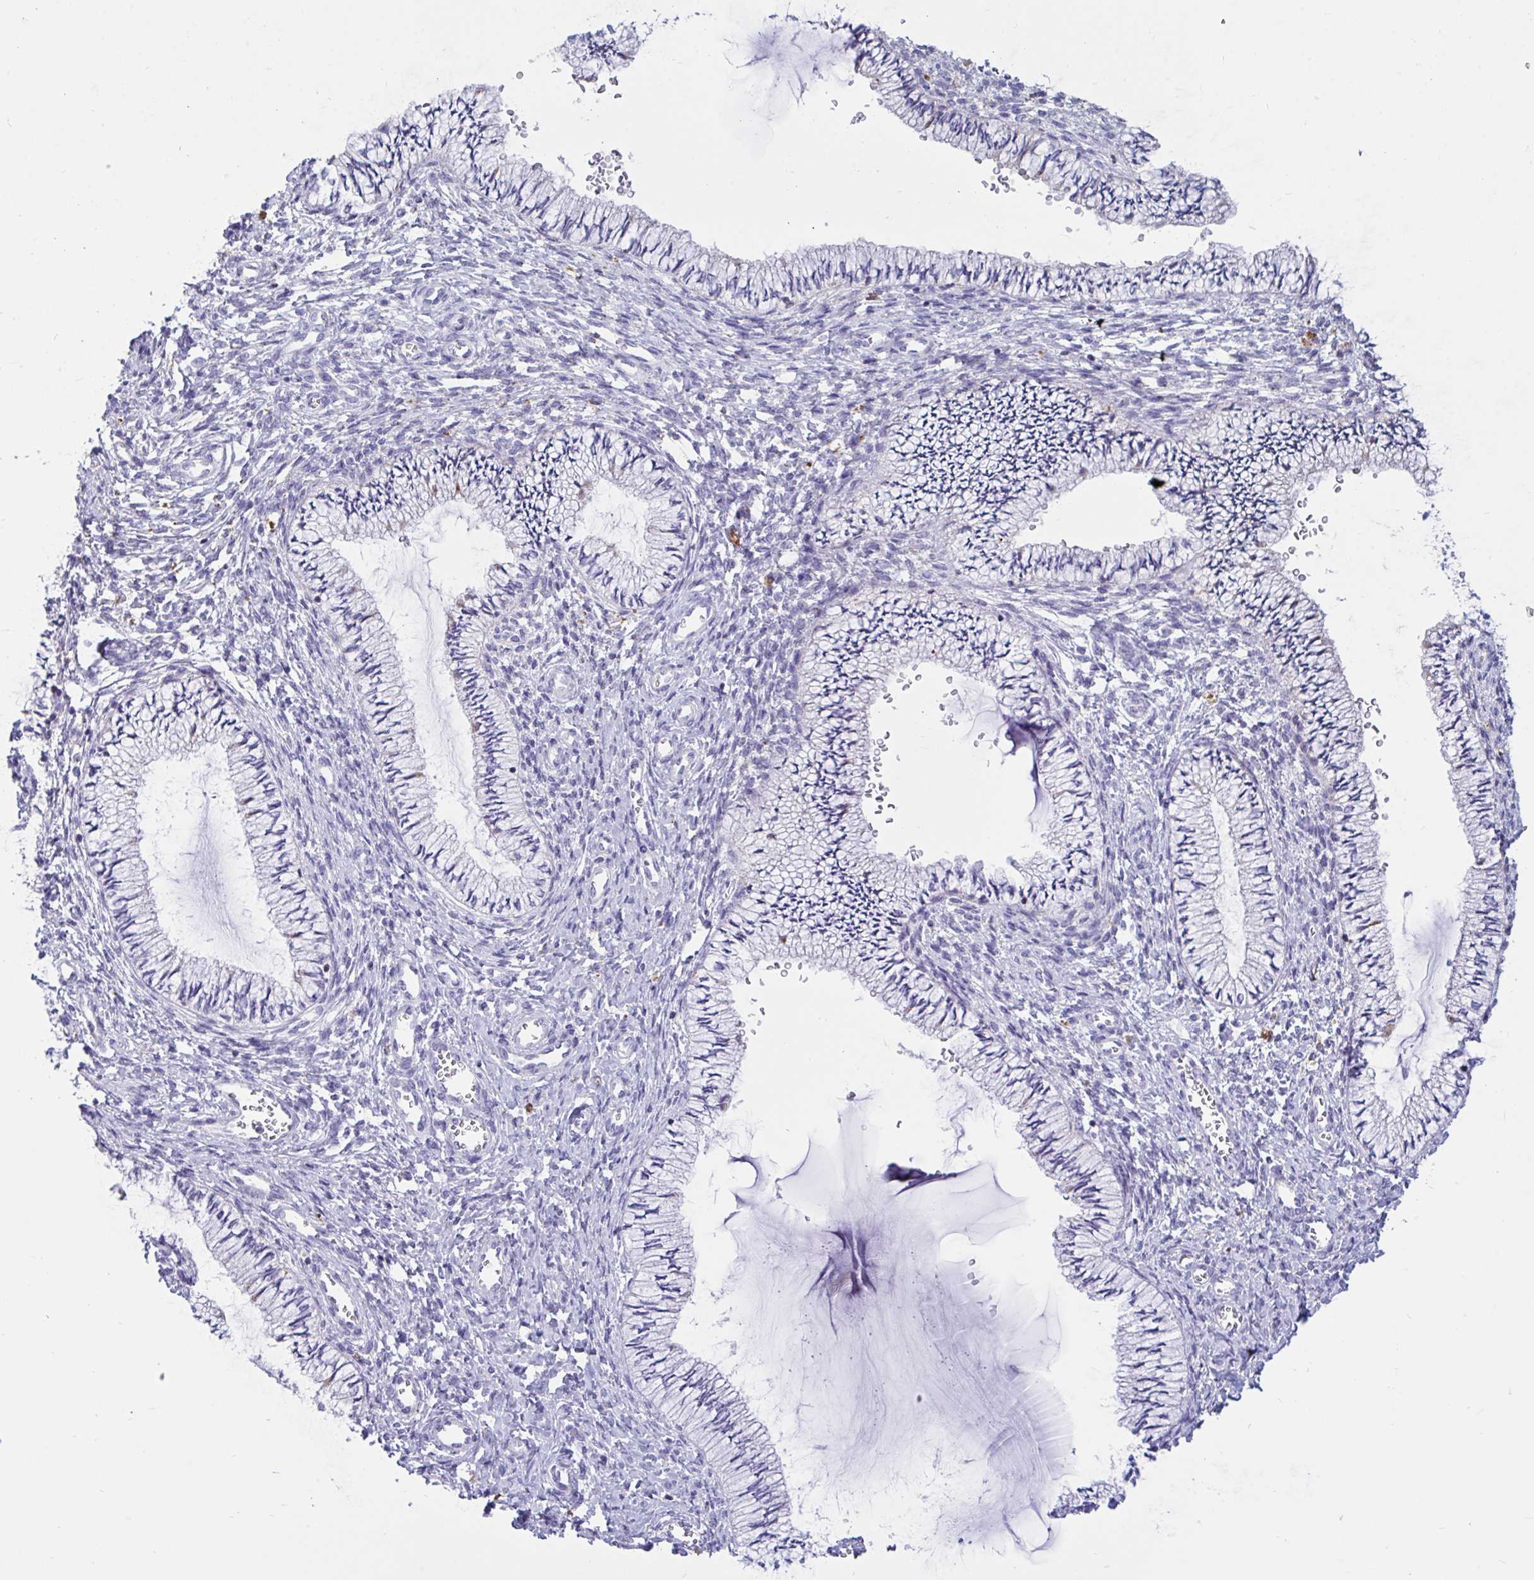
{"staining": {"intensity": "weak", "quantity": "<25%", "location": "nuclear"}, "tissue": "cervix", "cell_type": "Glandular cells", "image_type": "normal", "snomed": [{"axis": "morphology", "description": "Normal tissue, NOS"}, {"axis": "topography", "description": "Cervix"}], "caption": "Immunohistochemical staining of normal human cervix reveals no significant staining in glandular cells. Nuclei are stained in blue.", "gene": "DDX39A", "patient": {"sex": "female", "age": 24}}